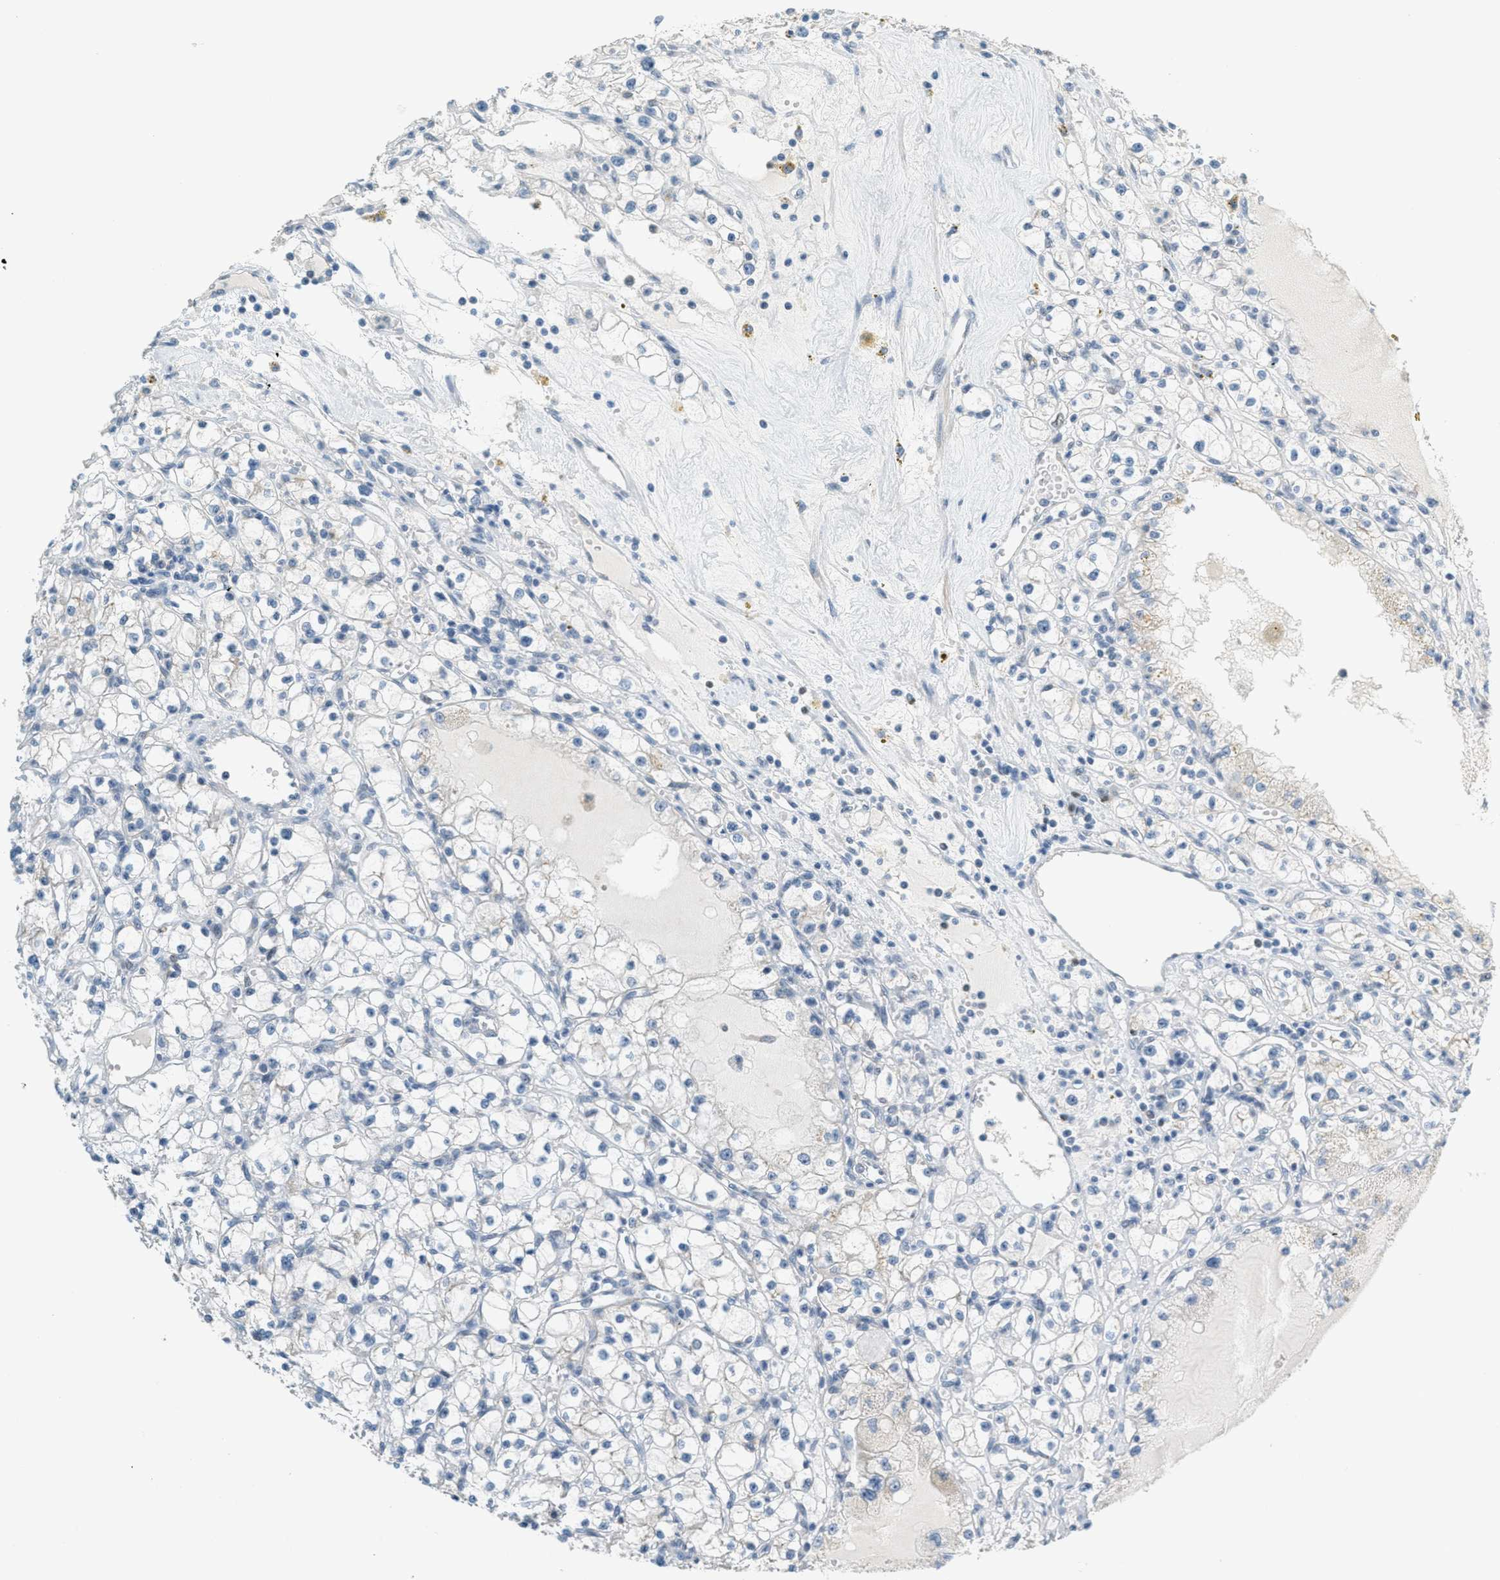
{"staining": {"intensity": "negative", "quantity": "none", "location": "none"}, "tissue": "renal cancer", "cell_type": "Tumor cells", "image_type": "cancer", "snomed": [{"axis": "morphology", "description": "Adenocarcinoma, NOS"}, {"axis": "topography", "description": "Kidney"}], "caption": "The immunohistochemistry (IHC) photomicrograph has no significant expression in tumor cells of renal cancer tissue.", "gene": "TCF3", "patient": {"sex": "male", "age": 56}}